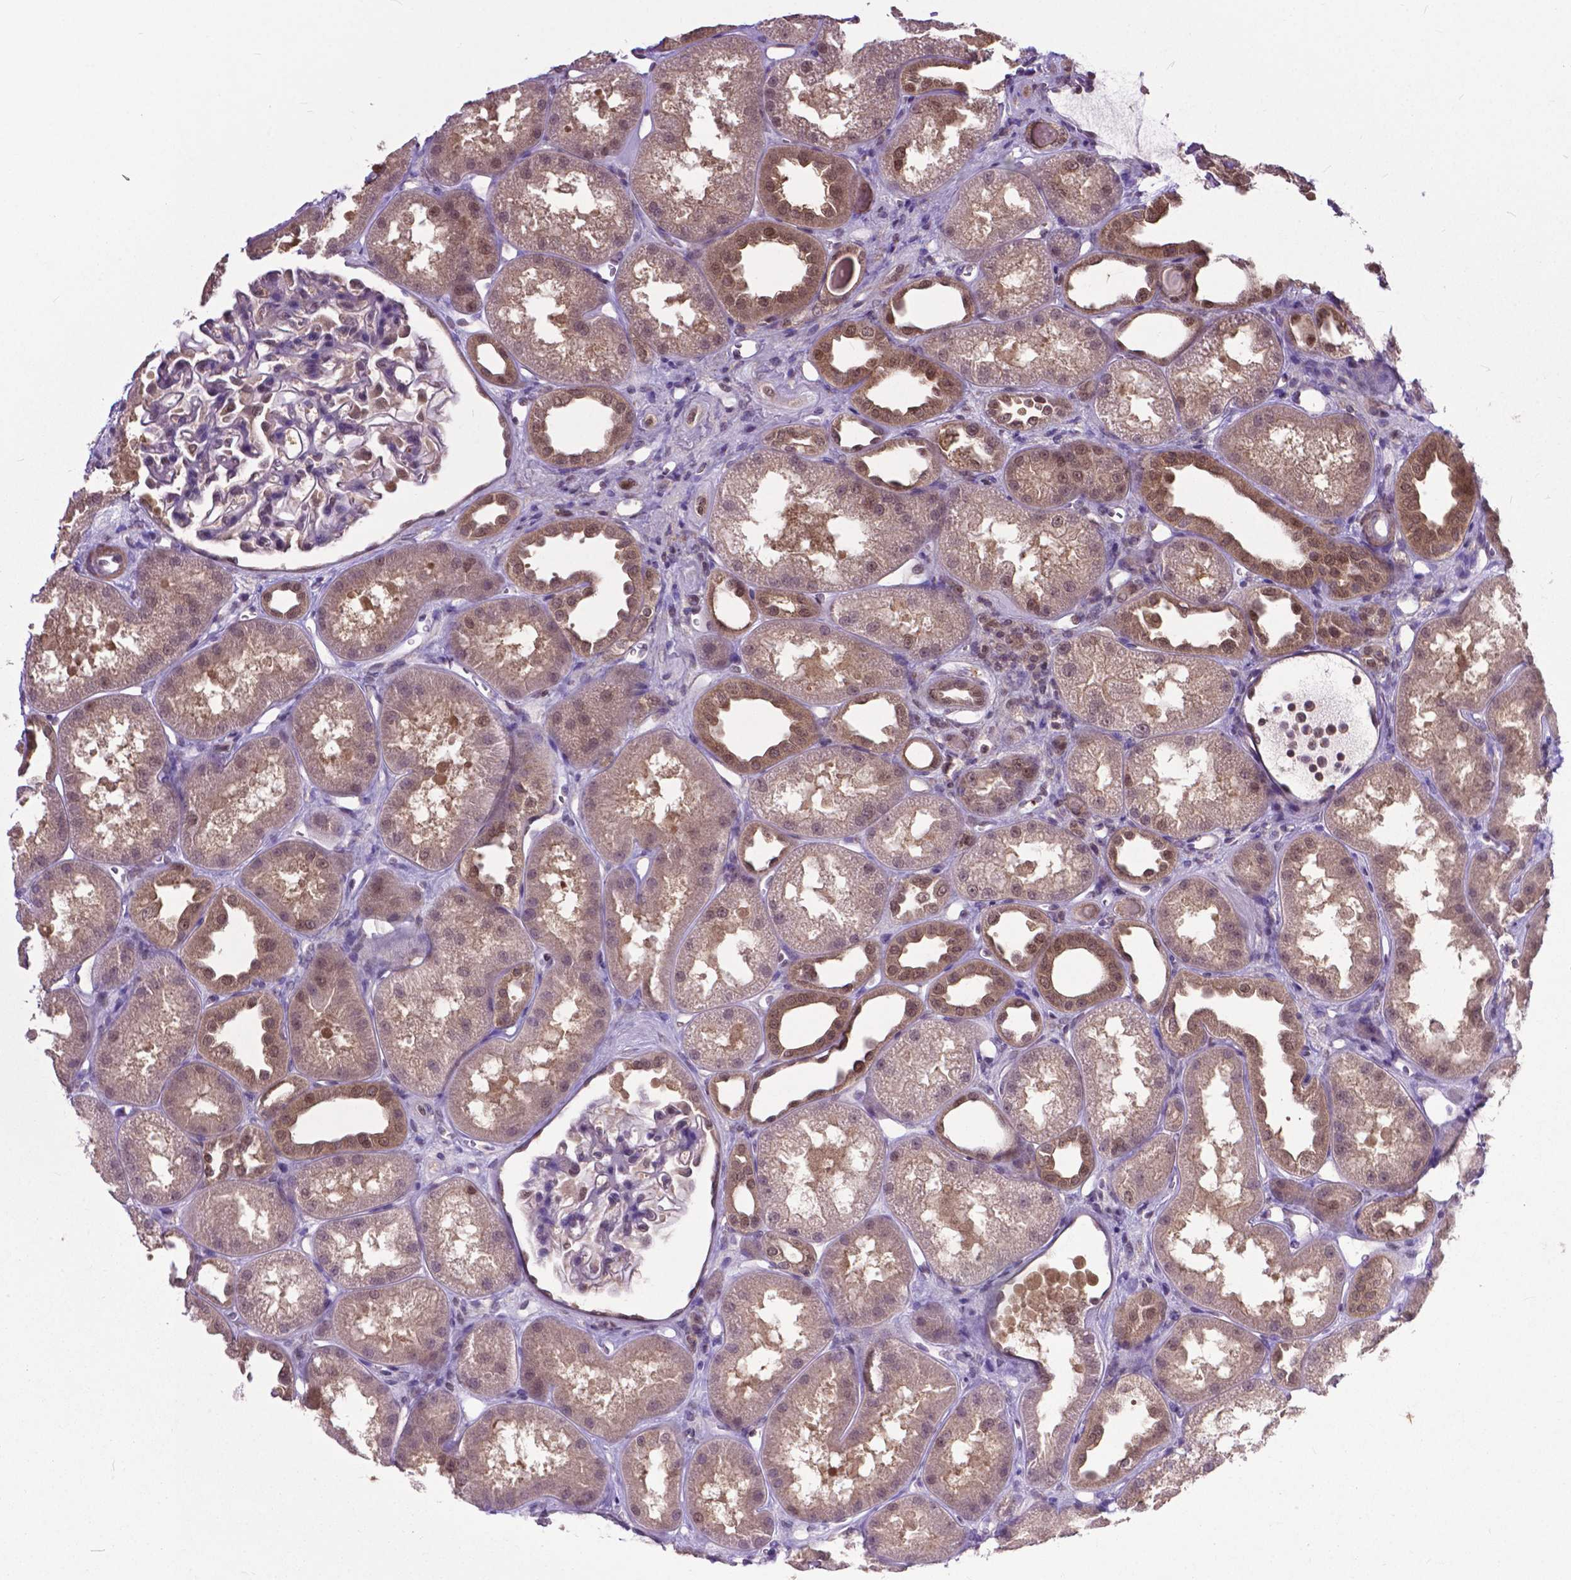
{"staining": {"intensity": "moderate", "quantity": "<25%", "location": "nuclear"}, "tissue": "kidney", "cell_type": "Cells in glomeruli", "image_type": "normal", "snomed": [{"axis": "morphology", "description": "Normal tissue, NOS"}, {"axis": "topography", "description": "Kidney"}], "caption": "Protein expression analysis of benign human kidney reveals moderate nuclear expression in approximately <25% of cells in glomeruli. (DAB = brown stain, brightfield microscopy at high magnification).", "gene": "OTUB1", "patient": {"sex": "male", "age": 61}}